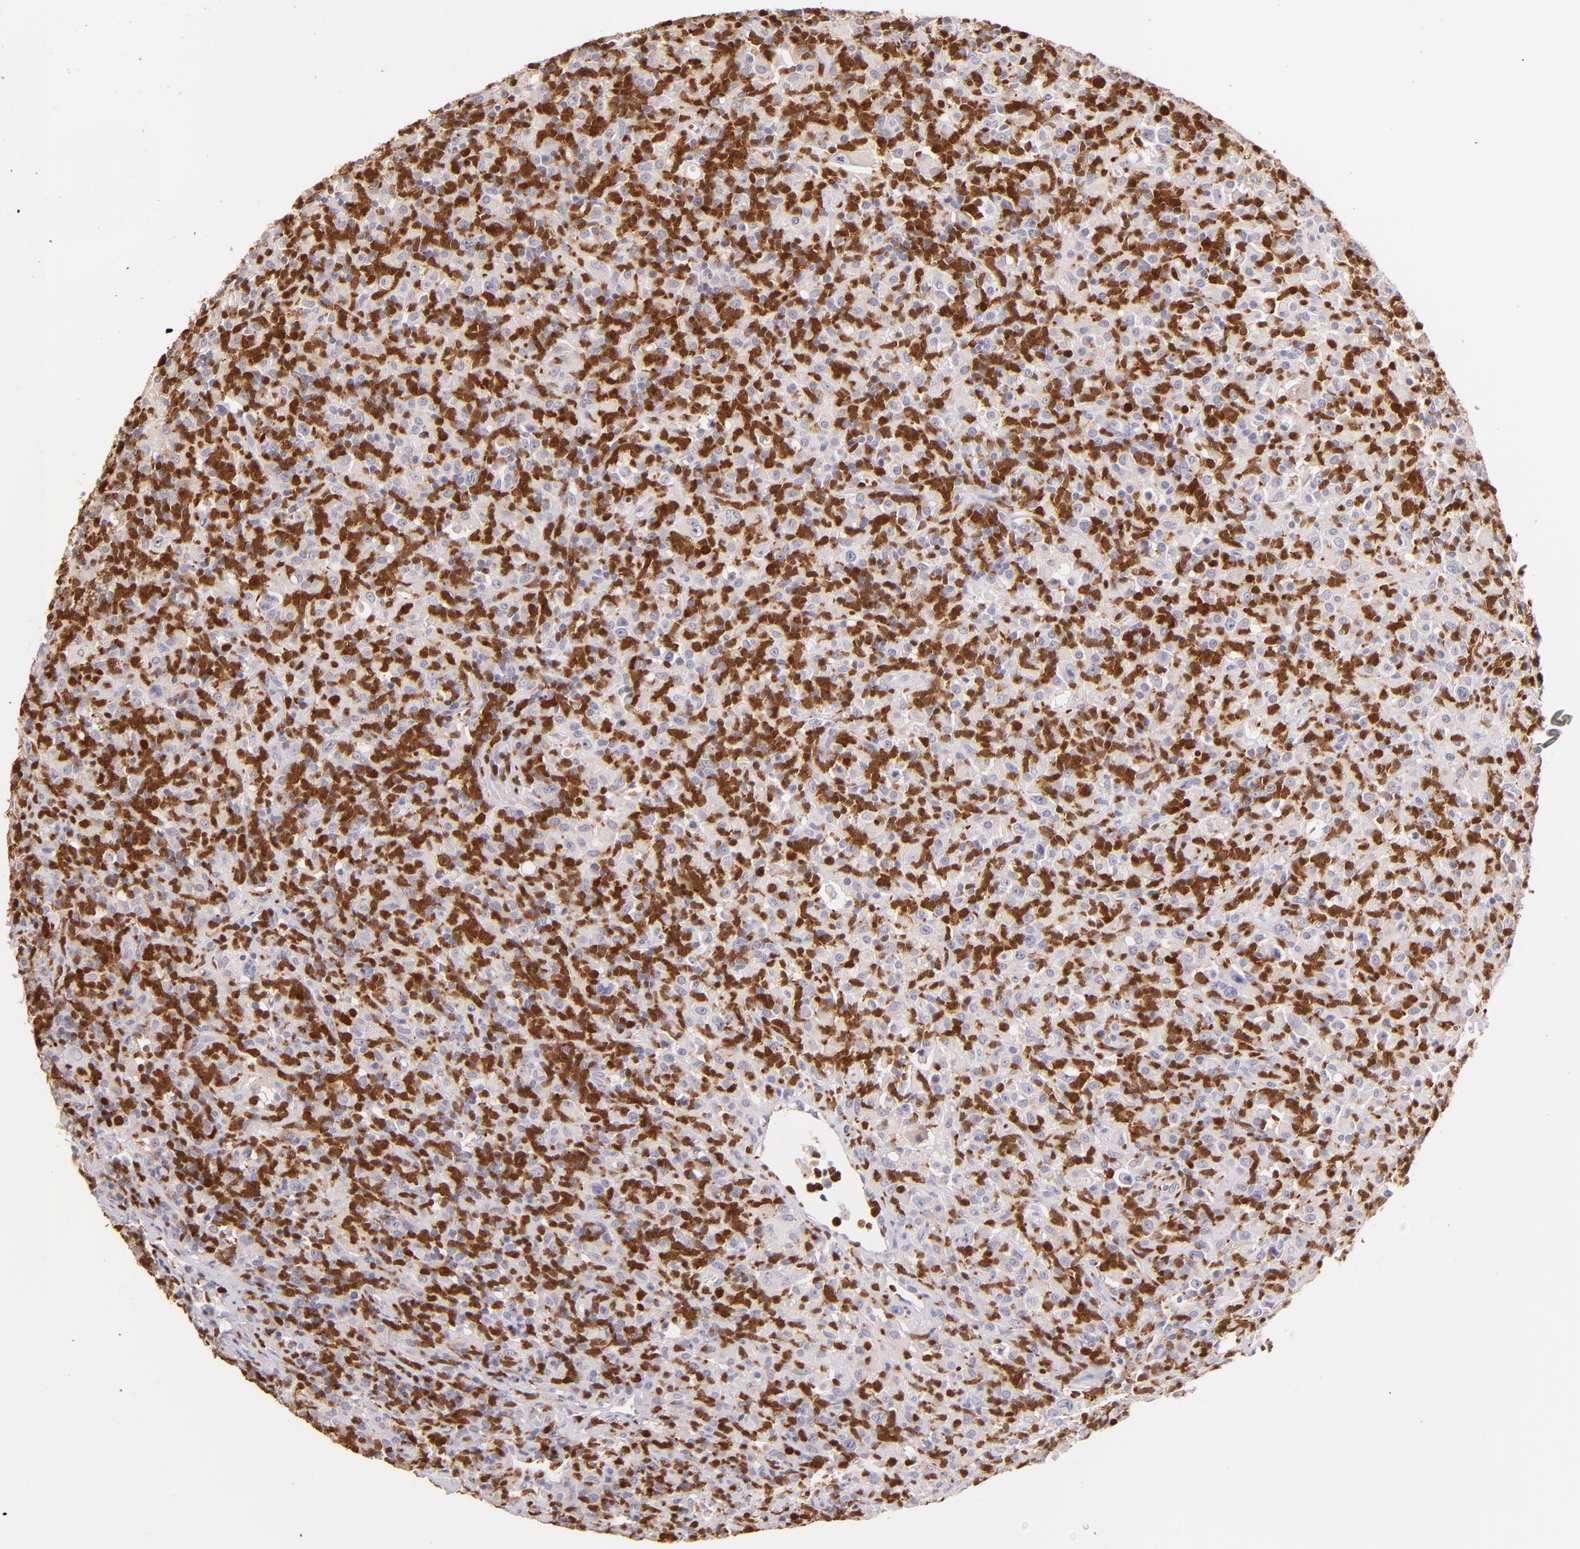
{"staining": {"intensity": "negative", "quantity": "none", "location": "none"}, "tissue": "lymphoma", "cell_type": "Tumor cells", "image_type": "cancer", "snomed": [{"axis": "morphology", "description": "Hodgkin's disease, NOS"}, {"axis": "topography", "description": "Lymph node"}], "caption": "This is an immunohistochemistry (IHC) image of human Hodgkin's disease. There is no expression in tumor cells.", "gene": "ZAP70", "patient": {"sex": "male", "age": 46}}